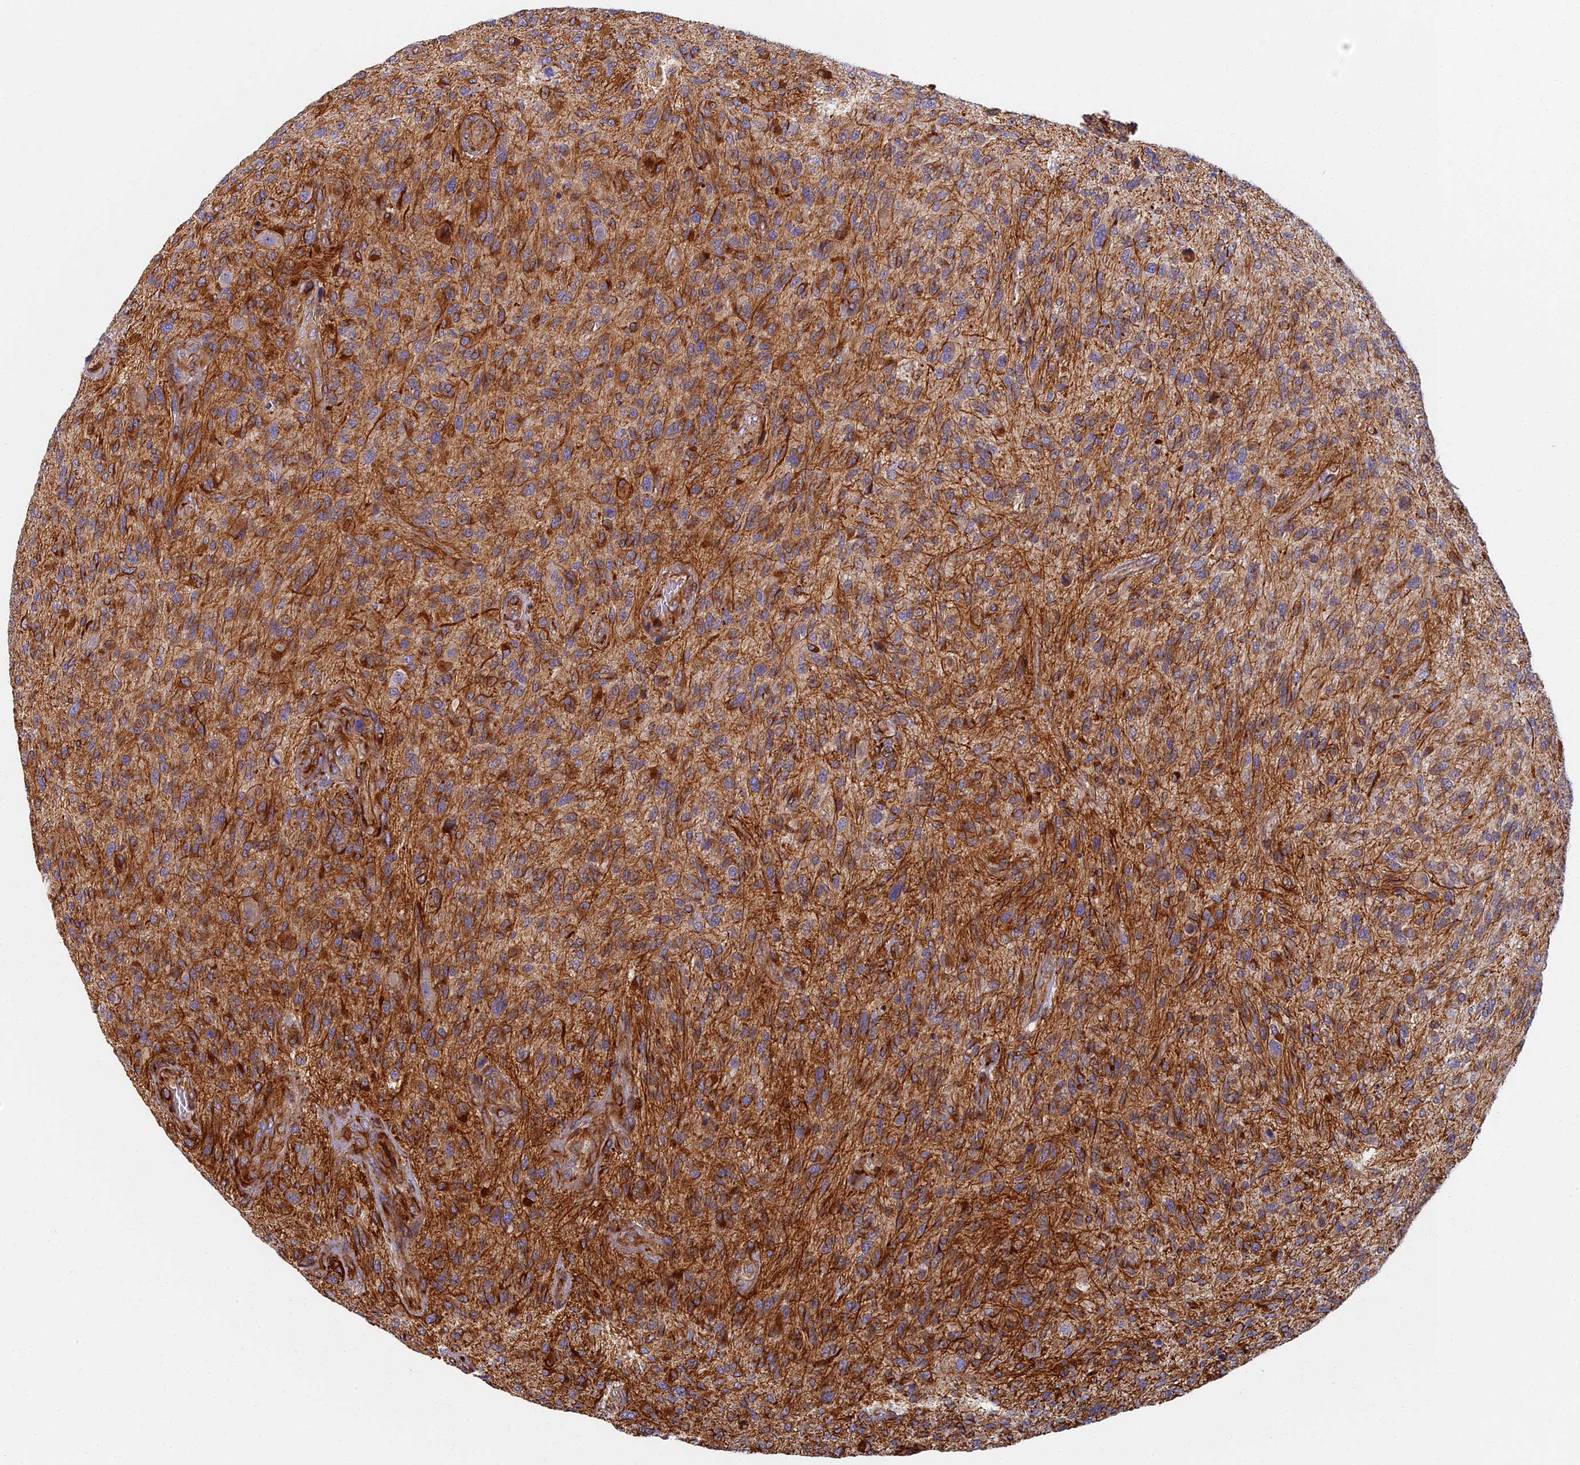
{"staining": {"intensity": "strong", "quantity": "25%-75%", "location": "cytoplasmic/membranous"}, "tissue": "glioma", "cell_type": "Tumor cells", "image_type": "cancer", "snomed": [{"axis": "morphology", "description": "Glioma, malignant, High grade"}, {"axis": "topography", "description": "Brain"}], "caption": "Brown immunohistochemical staining in glioma shows strong cytoplasmic/membranous positivity in approximately 25%-75% of tumor cells.", "gene": "ABCB10", "patient": {"sex": "male", "age": 47}}